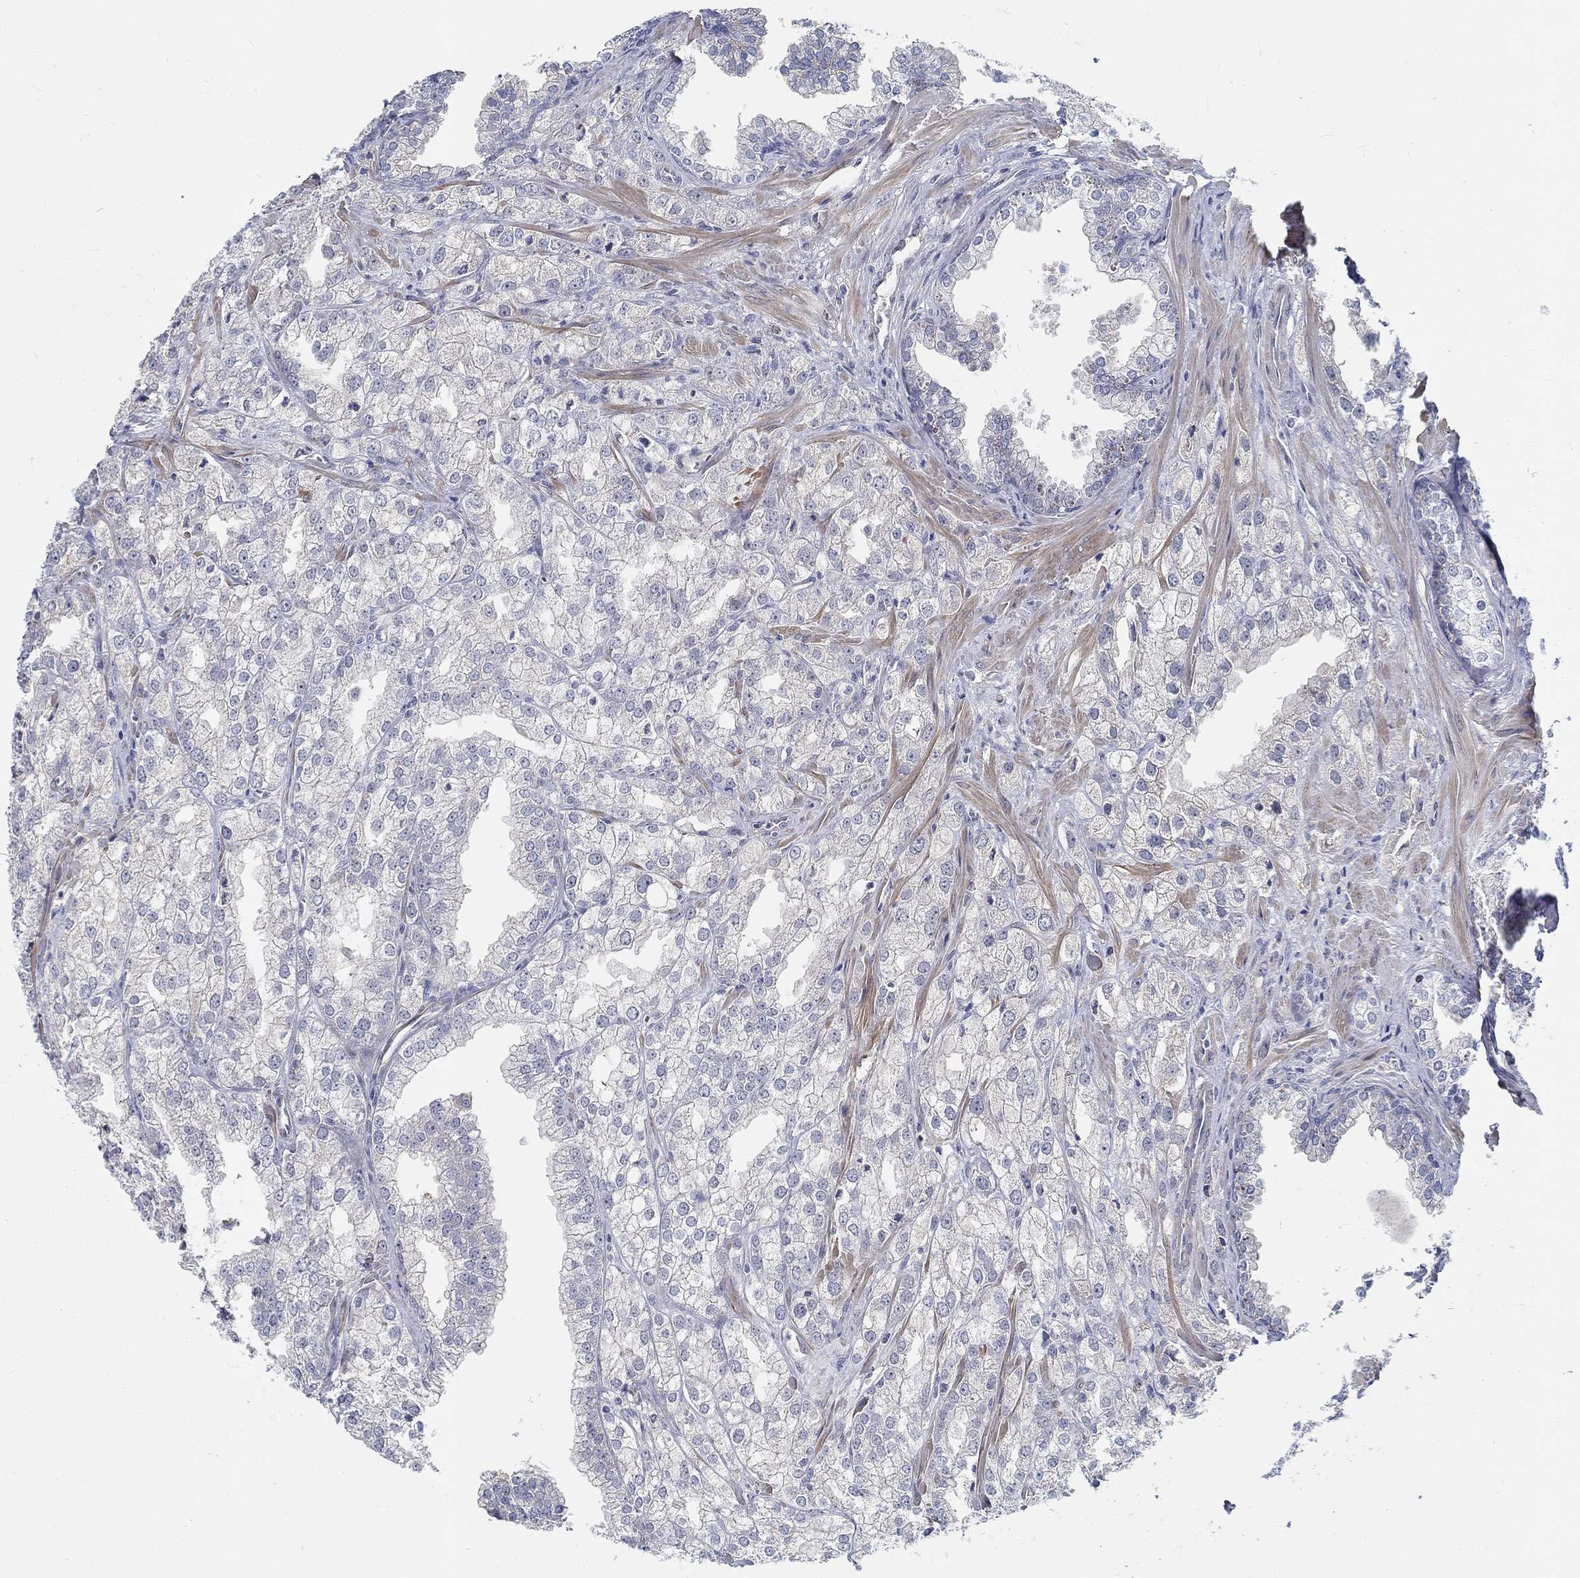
{"staining": {"intensity": "negative", "quantity": "none", "location": "none"}, "tissue": "prostate cancer", "cell_type": "Tumor cells", "image_type": "cancer", "snomed": [{"axis": "morphology", "description": "Adenocarcinoma, NOS"}, {"axis": "topography", "description": "Prostate"}], "caption": "Immunohistochemistry micrograph of prostate cancer (adenocarcinoma) stained for a protein (brown), which shows no expression in tumor cells. (DAB (3,3'-diaminobenzidine) IHC visualized using brightfield microscopy, high magnification).", "gene": "MYBPC1", "patient": {"sex": "male", "age": 70}}